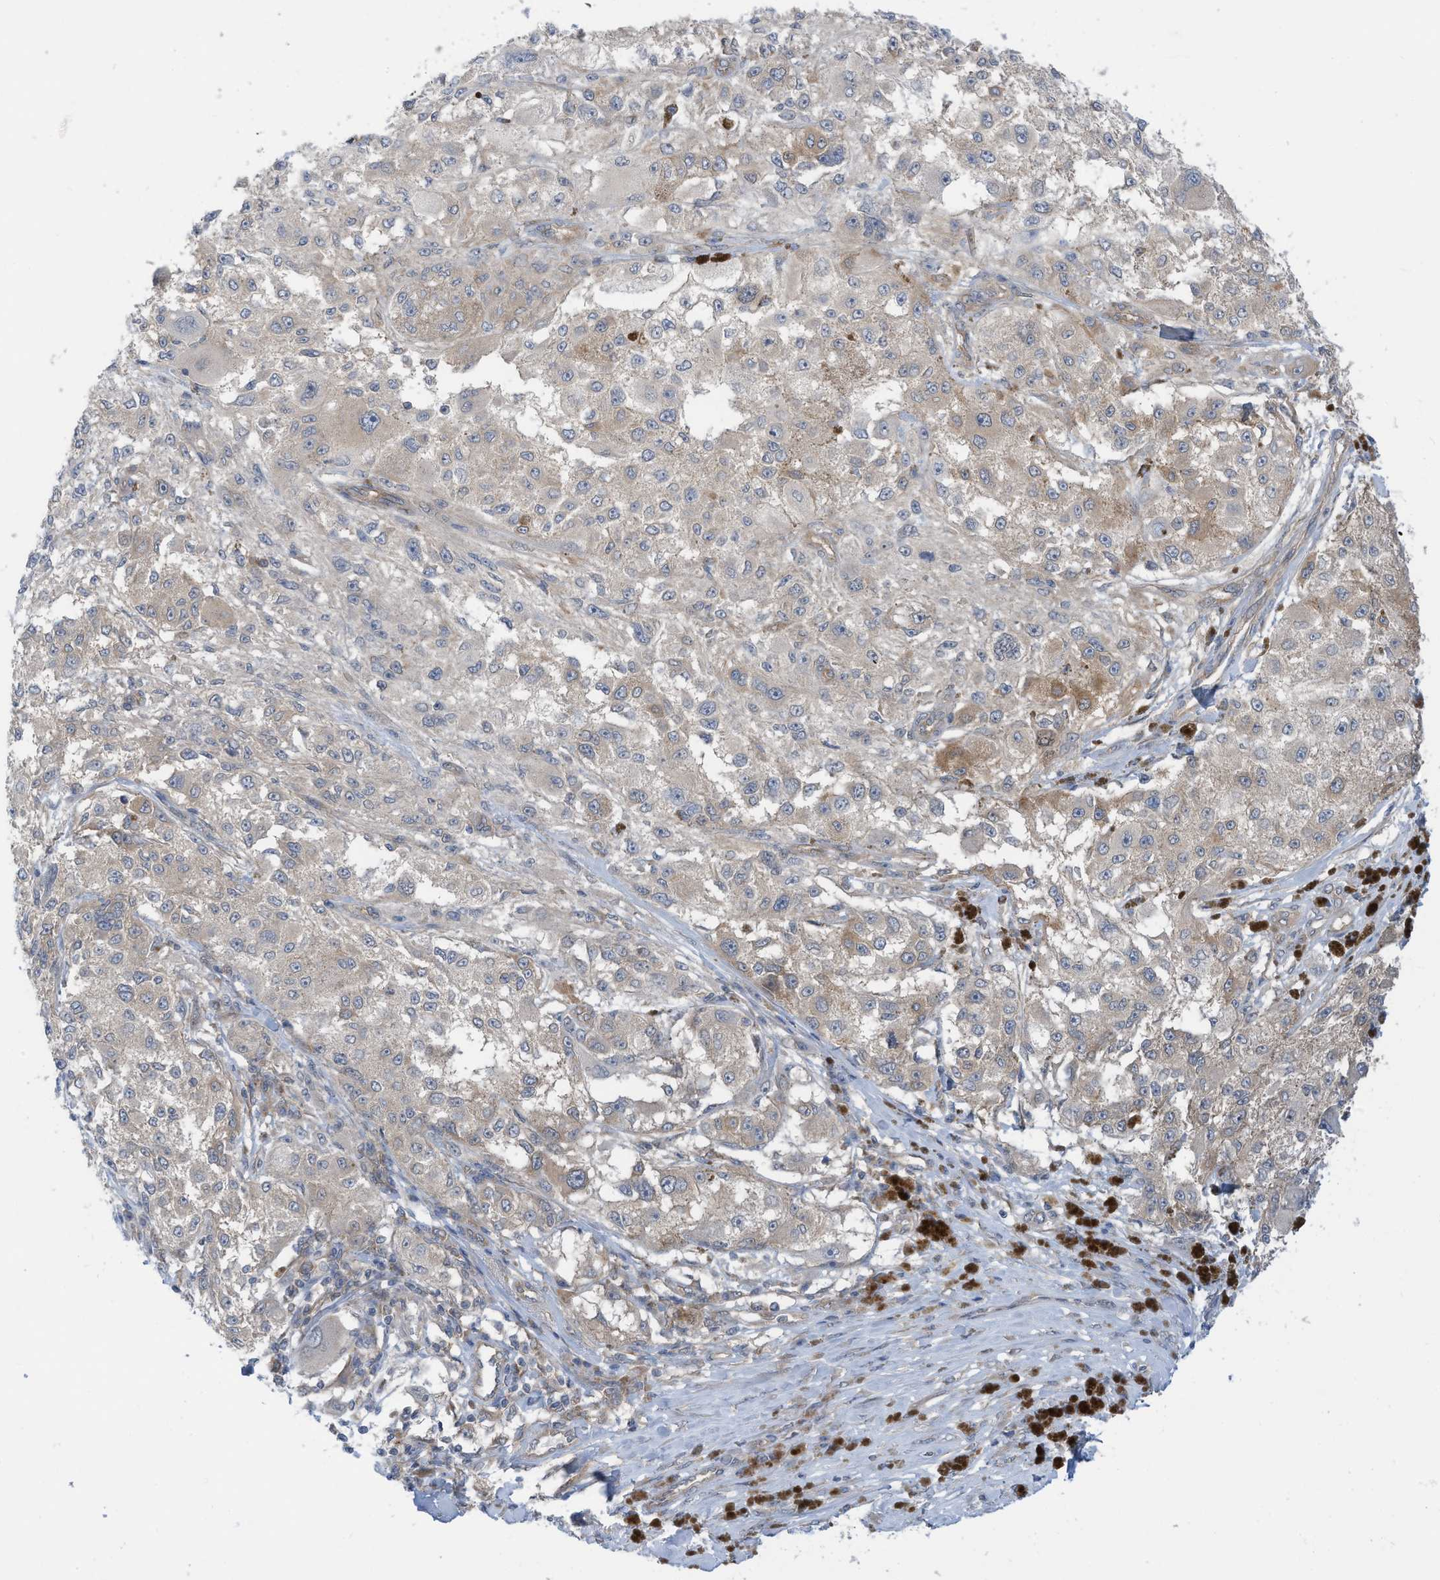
{"staining": {"intensity": "weak", "quantity": "<25%", "location": "cytoplasmic/membranous"}, "tissue": "melanoma", "cell_type": "Tumor cells", "image_type": "cancer", "snomed": [{"axis": "morphology", "description": "Necrosis, NOS"}, {"axis": "morphology", "description": "Malignant melanoma, NOS"}, {"axis": "topography", "description": "Skin"}], "caption": "Immunohistochemistry of malignant melanoma shows no positivity in tumor cells. The staining was performed using DAB (3,3'-diaminobenzidine) to visualize the protein expression in brown, while the nuclei were stained in blue with hematoxylin (Magnification: 20x).", "gene": "REPS1", "patient": {"sex": "female", "age": 87}}